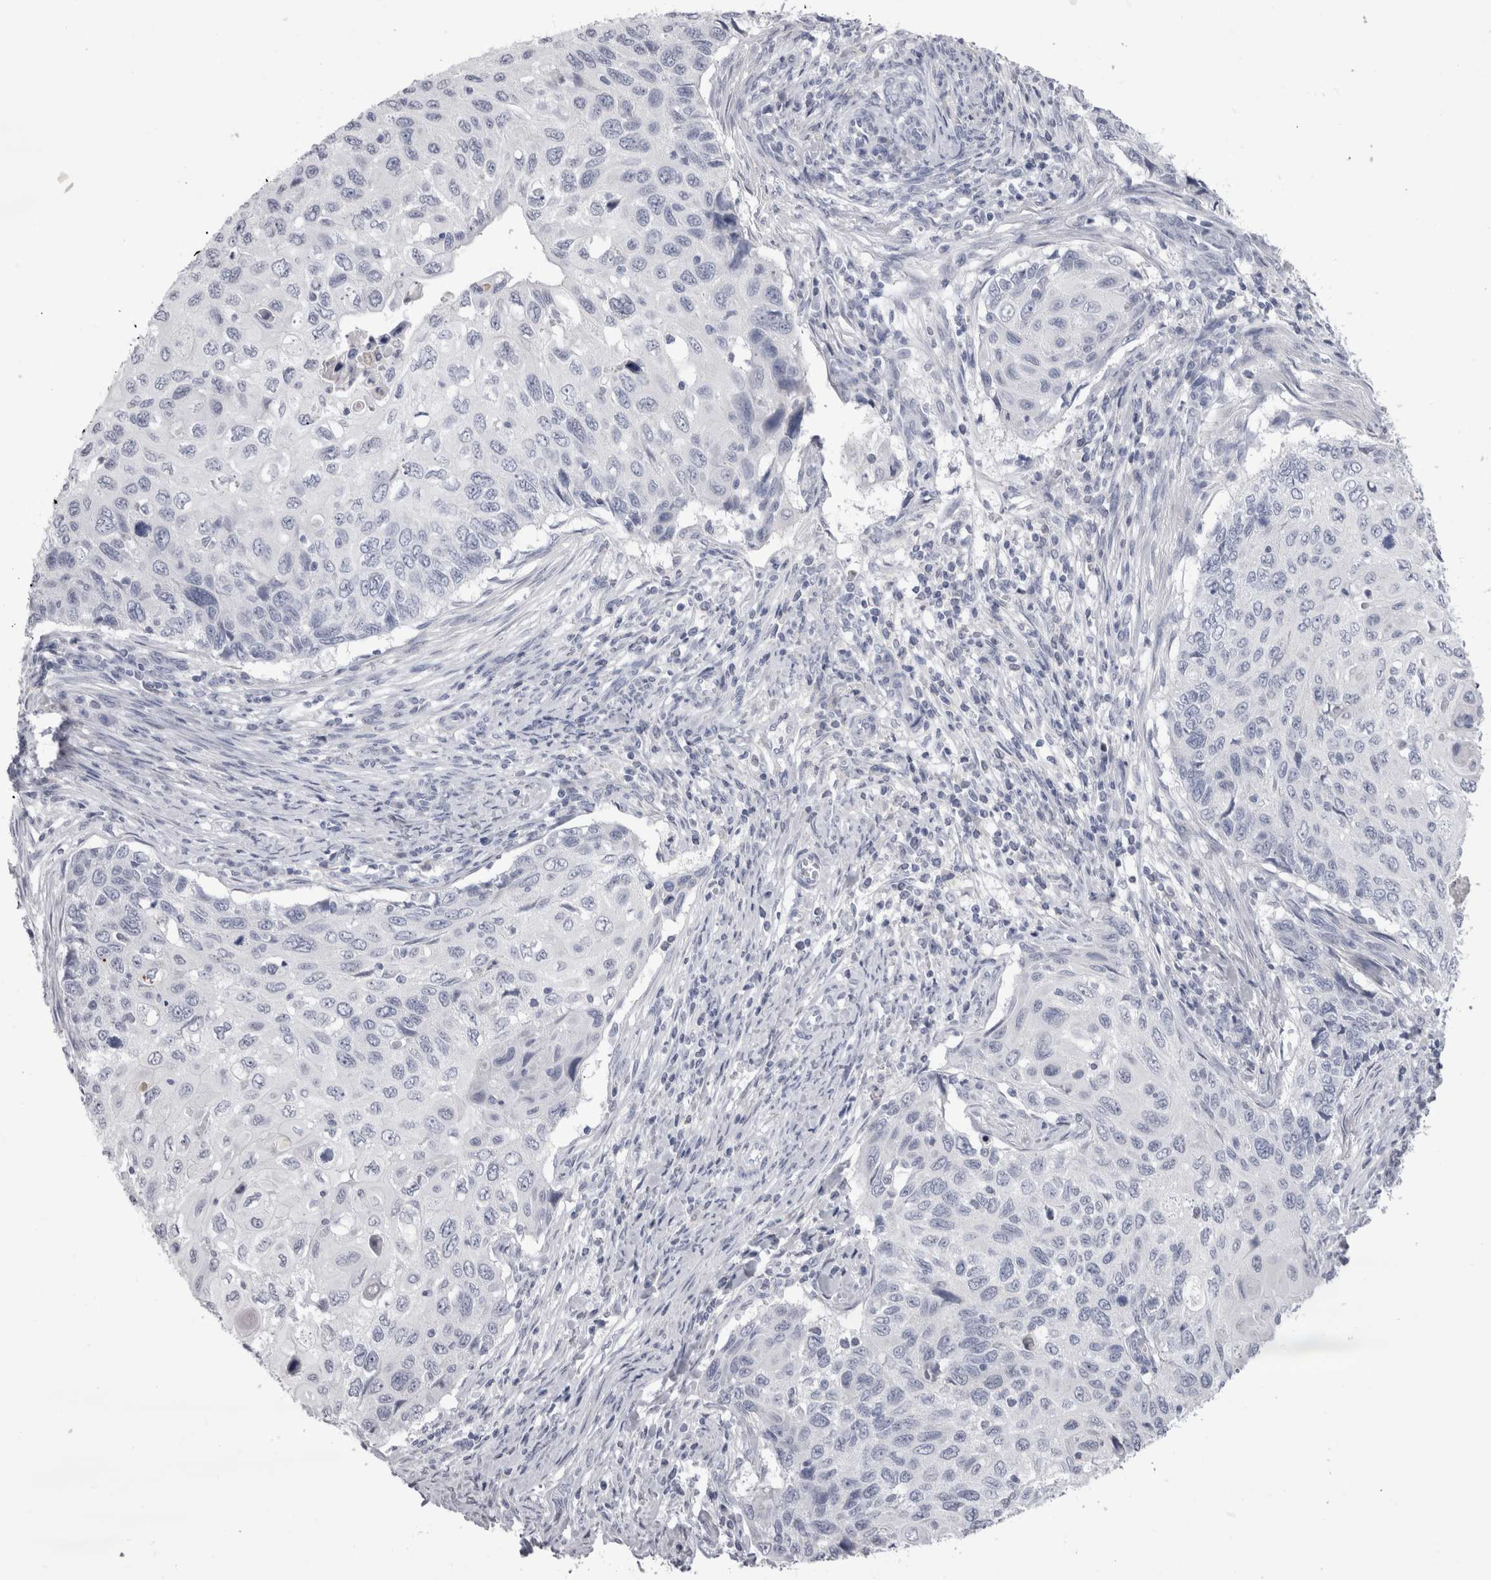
{"staining": {"intensity": "negative", "quantity": "none", "location": "none"}, "tissue": "cervical cancer", "cell_type": "Tumor cells", "image_type": "cancer", "snomed": [{"axis": "morphology", "description": "Squamous cell carcinoma, NOS"}, {"axis": "topography", "description": "Cervix"}], "caption": "Human squamous cell carcinoma (cervical) stained for a protein using immunohistochemistry (IHC) demonstrates no positivity in tumor cells.", "gene": "ADAM2", "patient": {"sex": "female", "age": 70}}